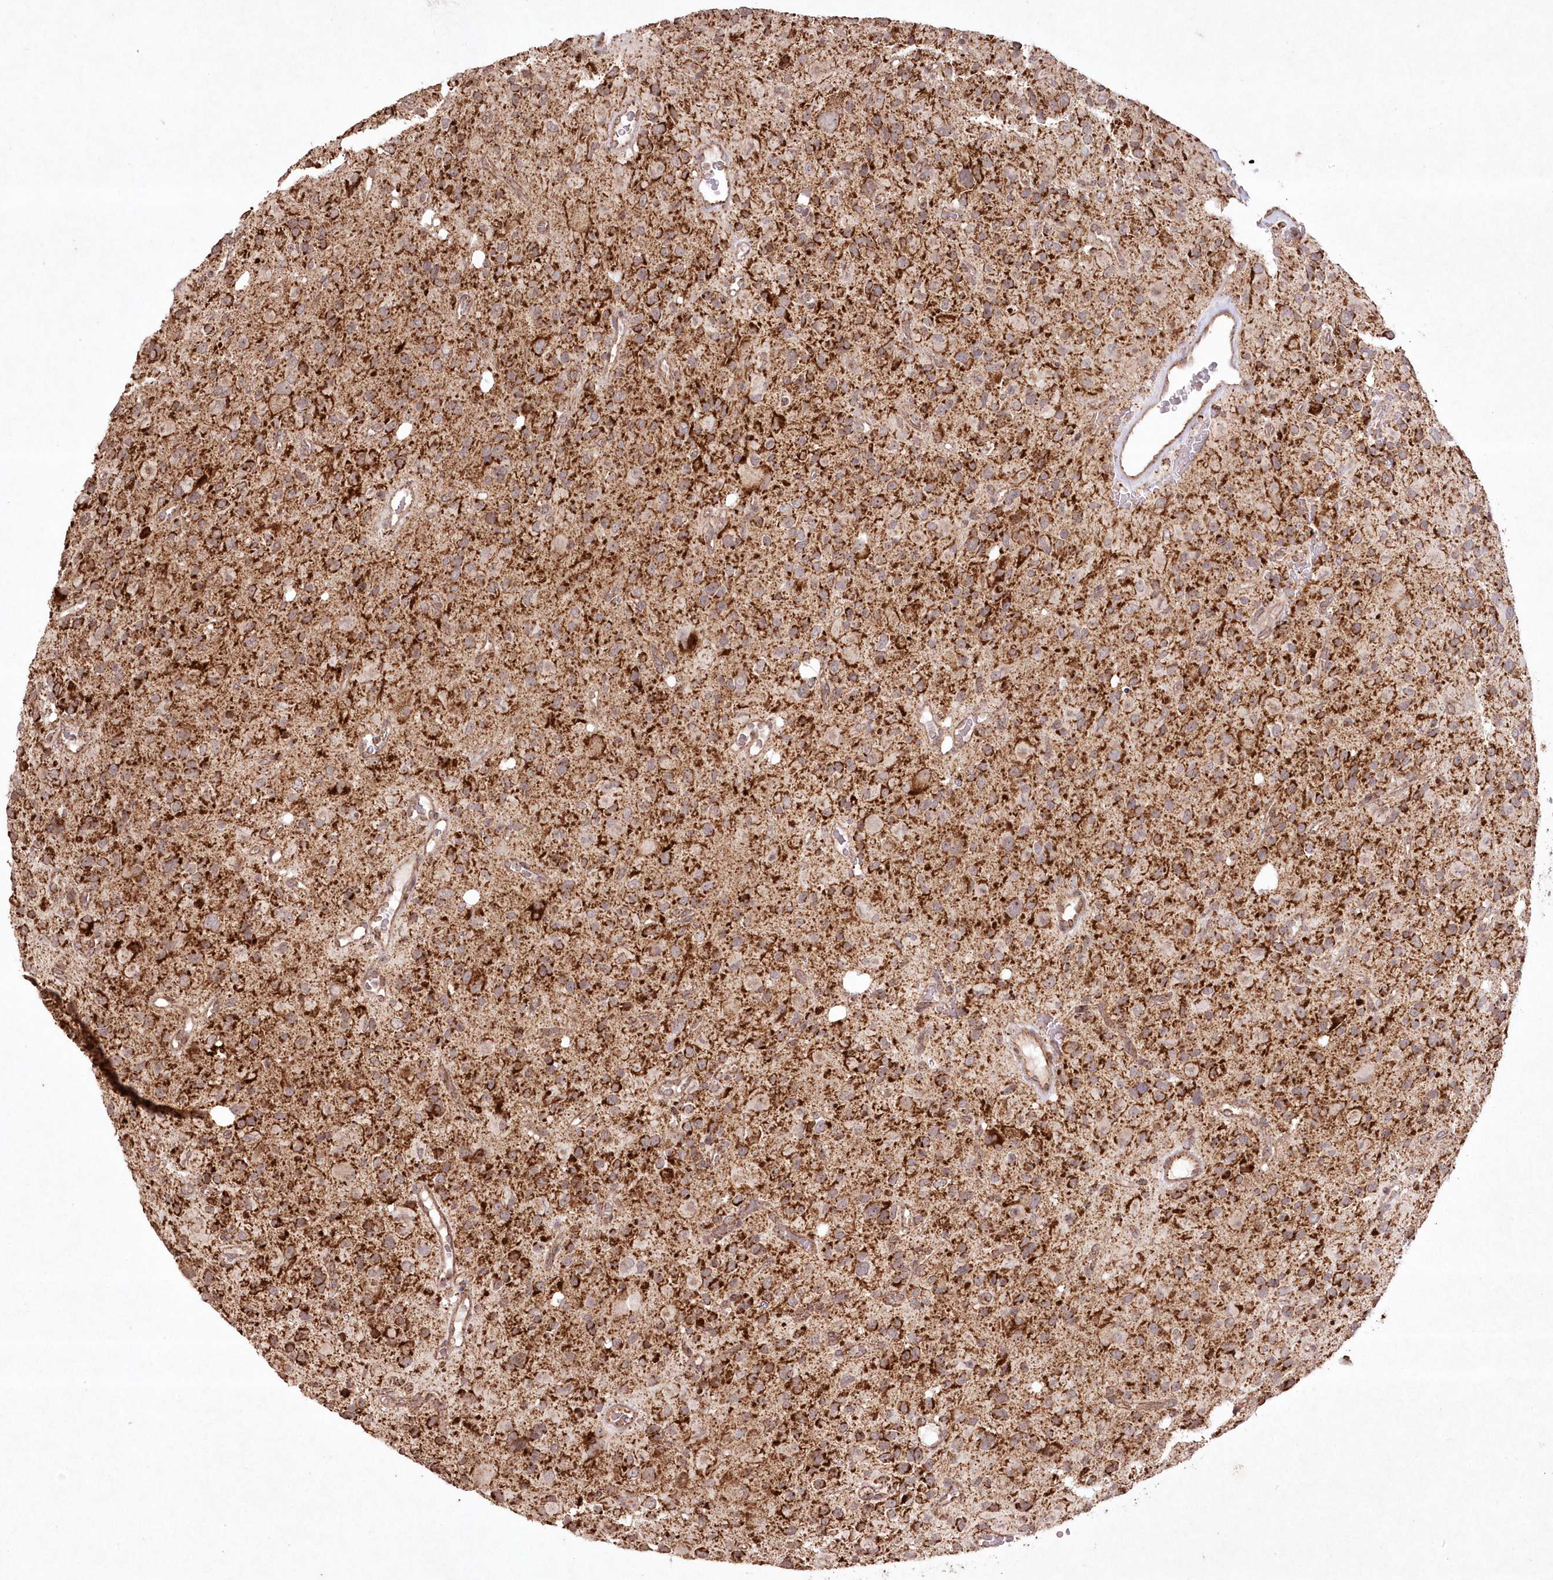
{"staining": {"intensity": "strong", "quantity": ">75%", "location": "cytoplasmic/membranous"}, "tissue": "glioma", "cell_type": "Tumor cells", "image_type": "cancer", "snomed": [{"axis": "morphology", "description": "Glioma, malignant, High grade"}, {"axis": "topography", "description": "Brain"}], "caption": "The image exhibits immunohistochemical staining of malignant glioma (high-grade). There is strong cytoplasmic/membranous expression is seen in approximately >75% of tumor cells.", "gene": "LRPPRC", "patient": {"sex": "male", "age": 48}}